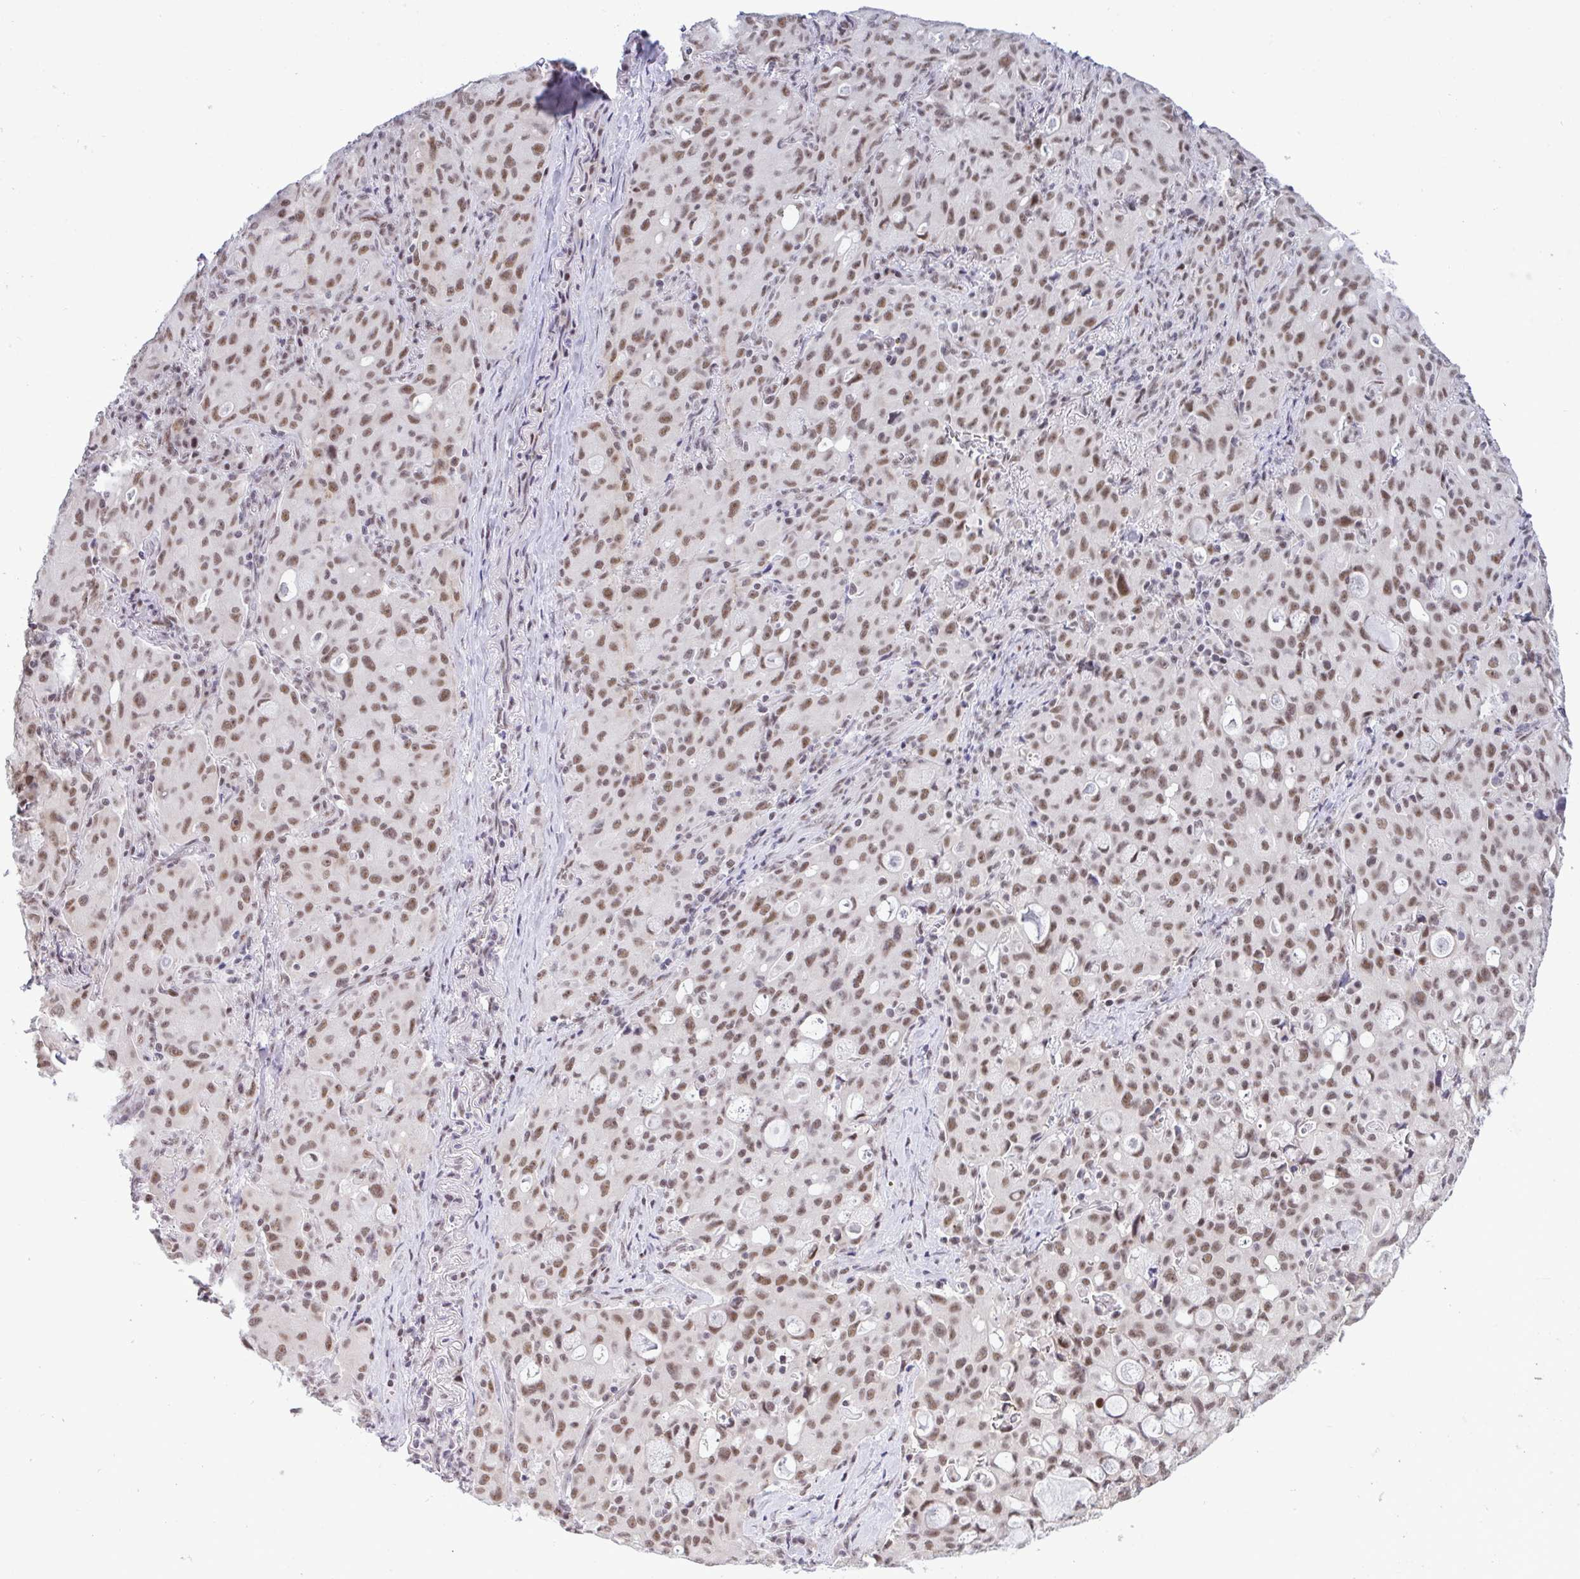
{"staining": {"intensity": "moderate", "quantity": ">75%", "location": "nuclear"}, "tissue": "lung cancer", "cell_type": "Tumor cells", "image_type": "cancer", "snomed": [{"axis": "morphology", "description": "Adenocarcinoma, NOS"}, {"axis": "topography", "description": "Lung"}], "caption": "This is a micrograph of immunohistochemistry staining of lung adenocarcinoma, which shows moderate positivity in the nuclear of tumor cells.", "gene": "WBP11", "patient": {"sex": "female", "age": 44}}